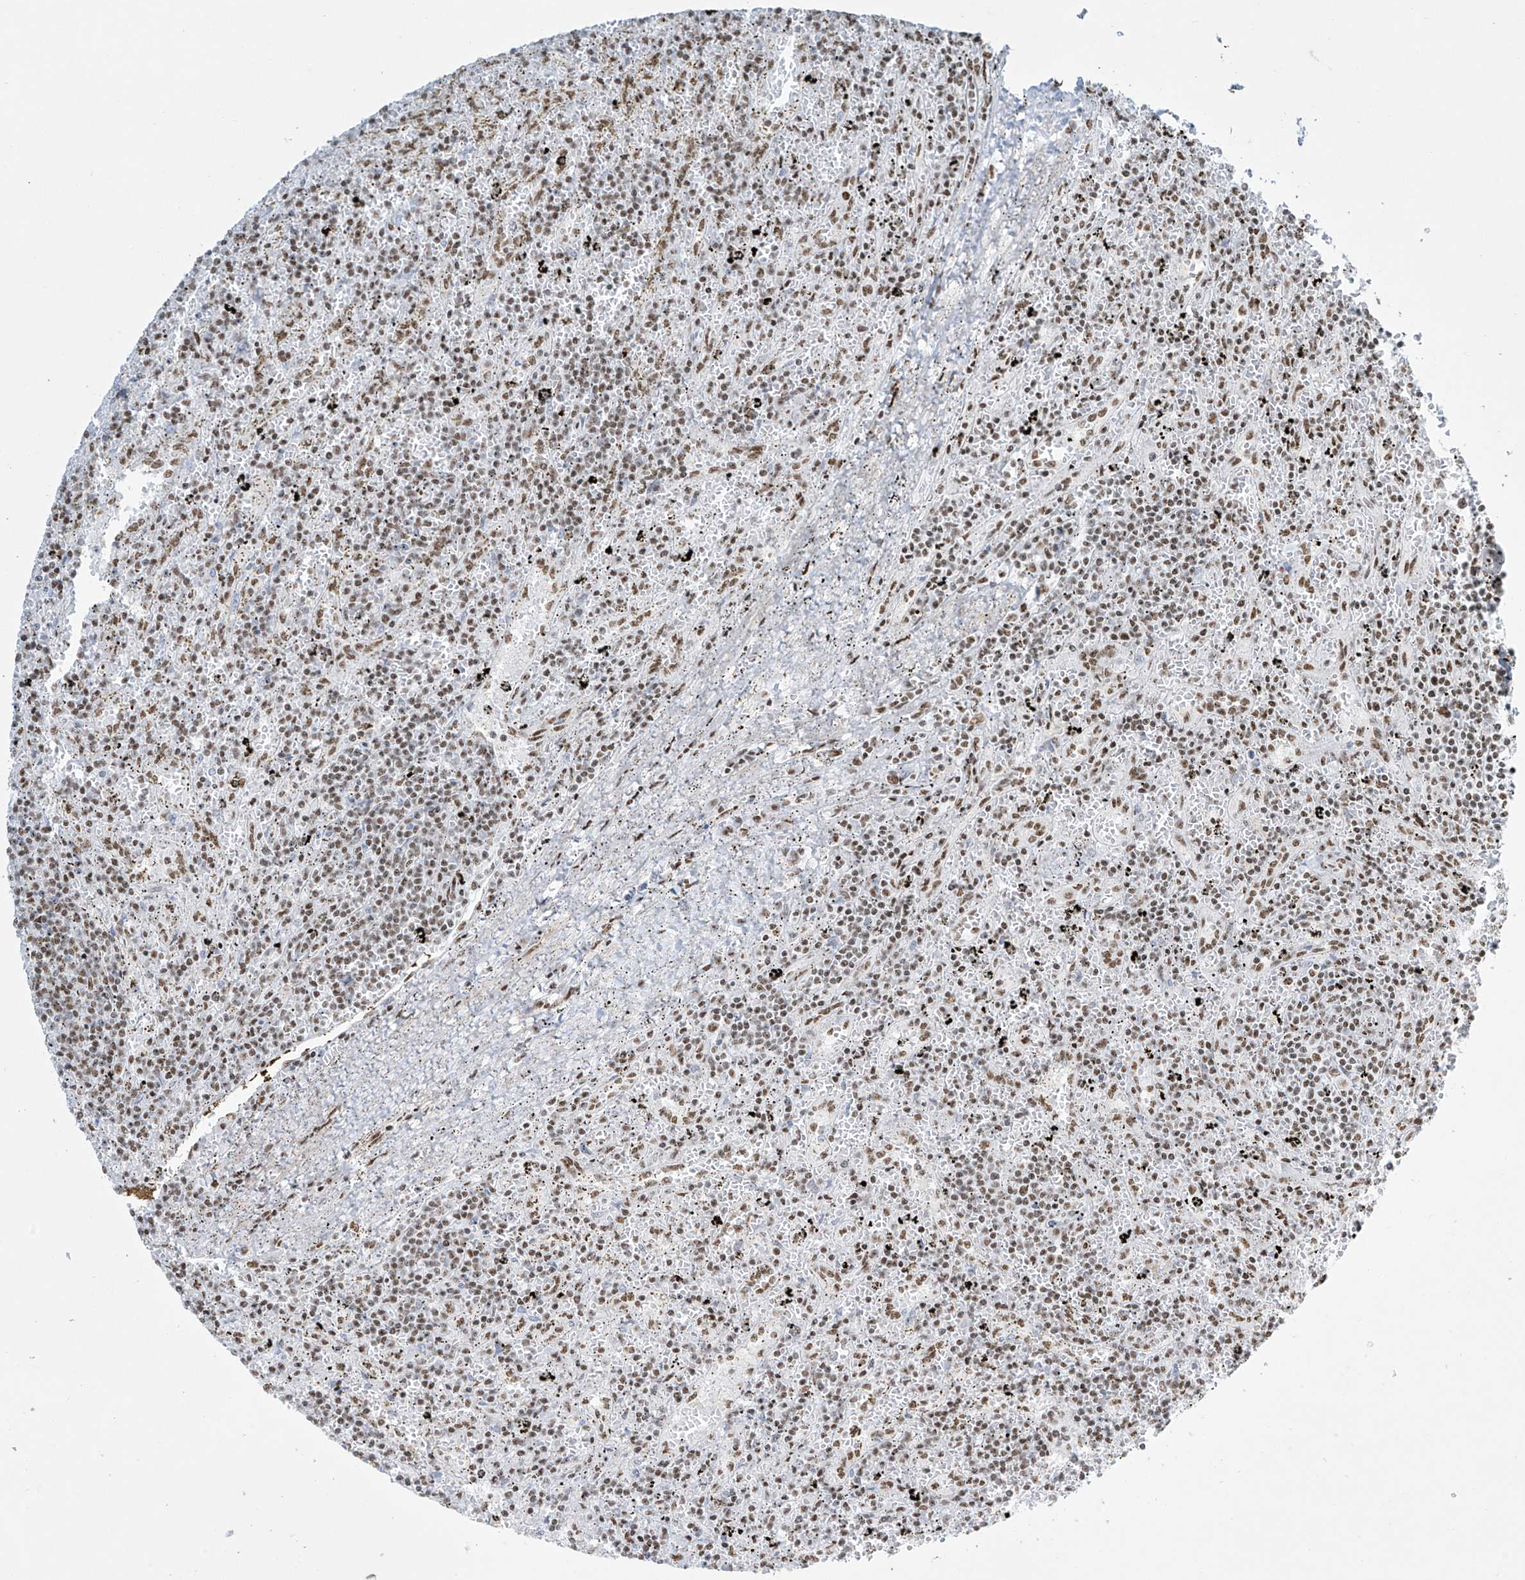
{"staining": {"intensity": "weak", "quantity": "25%-75%", "location": "nuclear"}, "tissue": "lymphoma", "cell_type": "Tumor cells", "image_type": "cancer", "snomed": [{"axis": "morphology", "description": "Malignant lymphoma, non-Hodgkin's type, Low grade"}, {"axis": "topography", "description": "Spleen"}], "caption": "Immunohistochemistry image of neoplastic tissue: lymphoma stained using IHC exhibits low levels of weak protein expression localized specifically in the nuclear of tumor cells, appearing as a nuclear brown color.", "gene": "MS4A6A", "patient": {"sex": "male", "age": 76}}